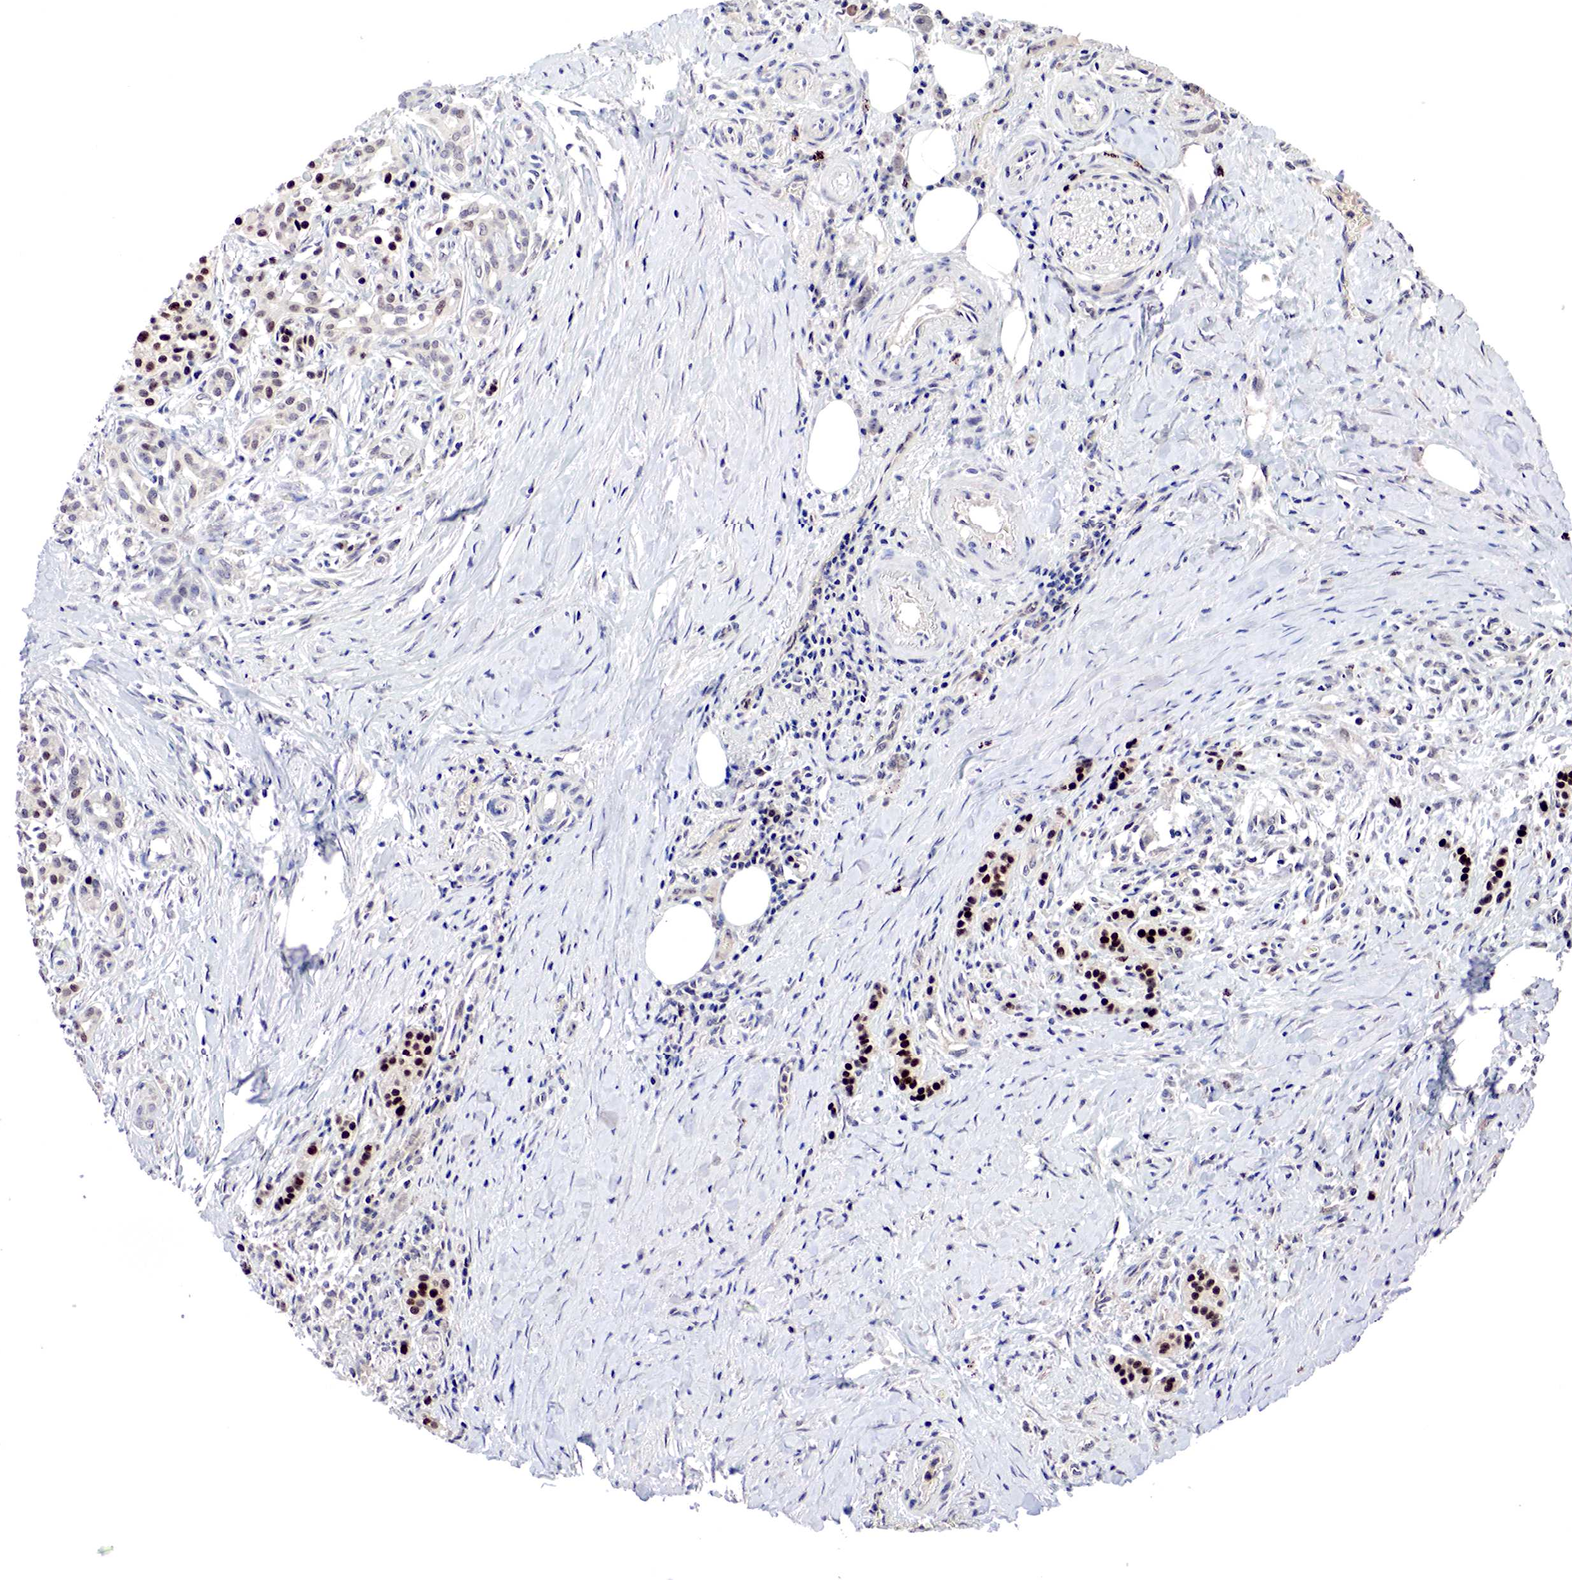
{"staining": {"intensity": "negative", "quantity": "none", "location": "none"}, "tissue": "pancreatic cancer", "cell_type": "Tumor cells", "image_type": "cancer", "snomed": [{"axis": "morphology", "description": "Adenocarcinoma, NOS"}, {"axis": "topography", "description": "Pancreas"}], "caption": "Tumor cells are negative for brown protein staining in pancreatic cancer (adenocarcinoma).", "gene": "DACH2", "patient": {"sex": "male", "age": 59}}